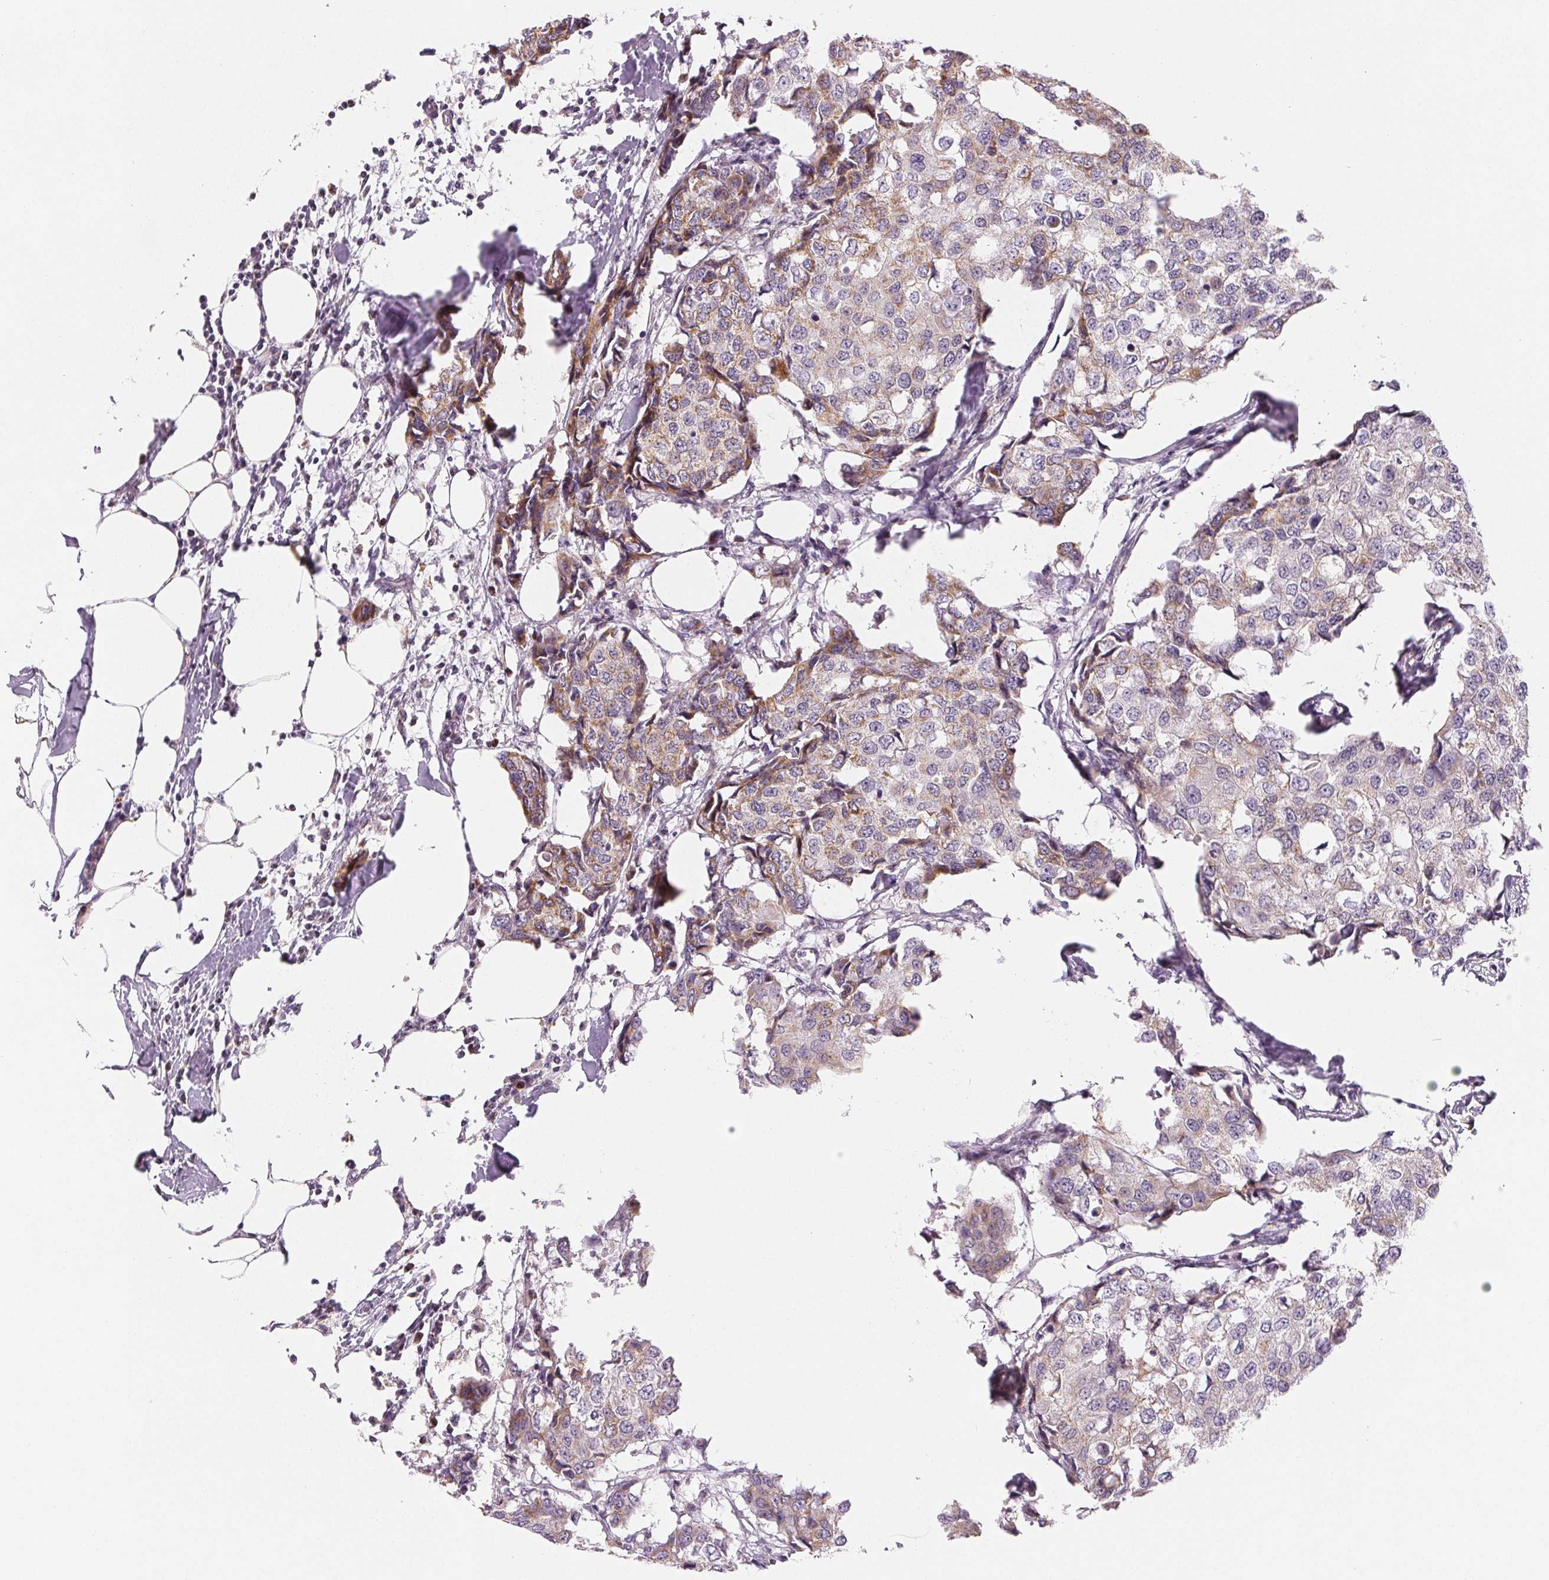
{"staining": {"intensity": "moderate", "quantity": "<25%", "location": "cytoplasmic/membranous"}, "tissue": "breast cancer", "cell_type": "Tumor cells", "image_type": "cancer", "snomed": [{"axis": "morphology", "description": "Duct carcinoma"}, {"axis": "topography", "description": "Breast"}], "caption": "Human infiltrating ductal carcinoma (breast) stained with a brown dye shows moderate cytoplasmic/membranous positive expression in approximately <25% of tumor cells.", "gene": "HINT2", "patient": {"sex": "female", "age": 27}}